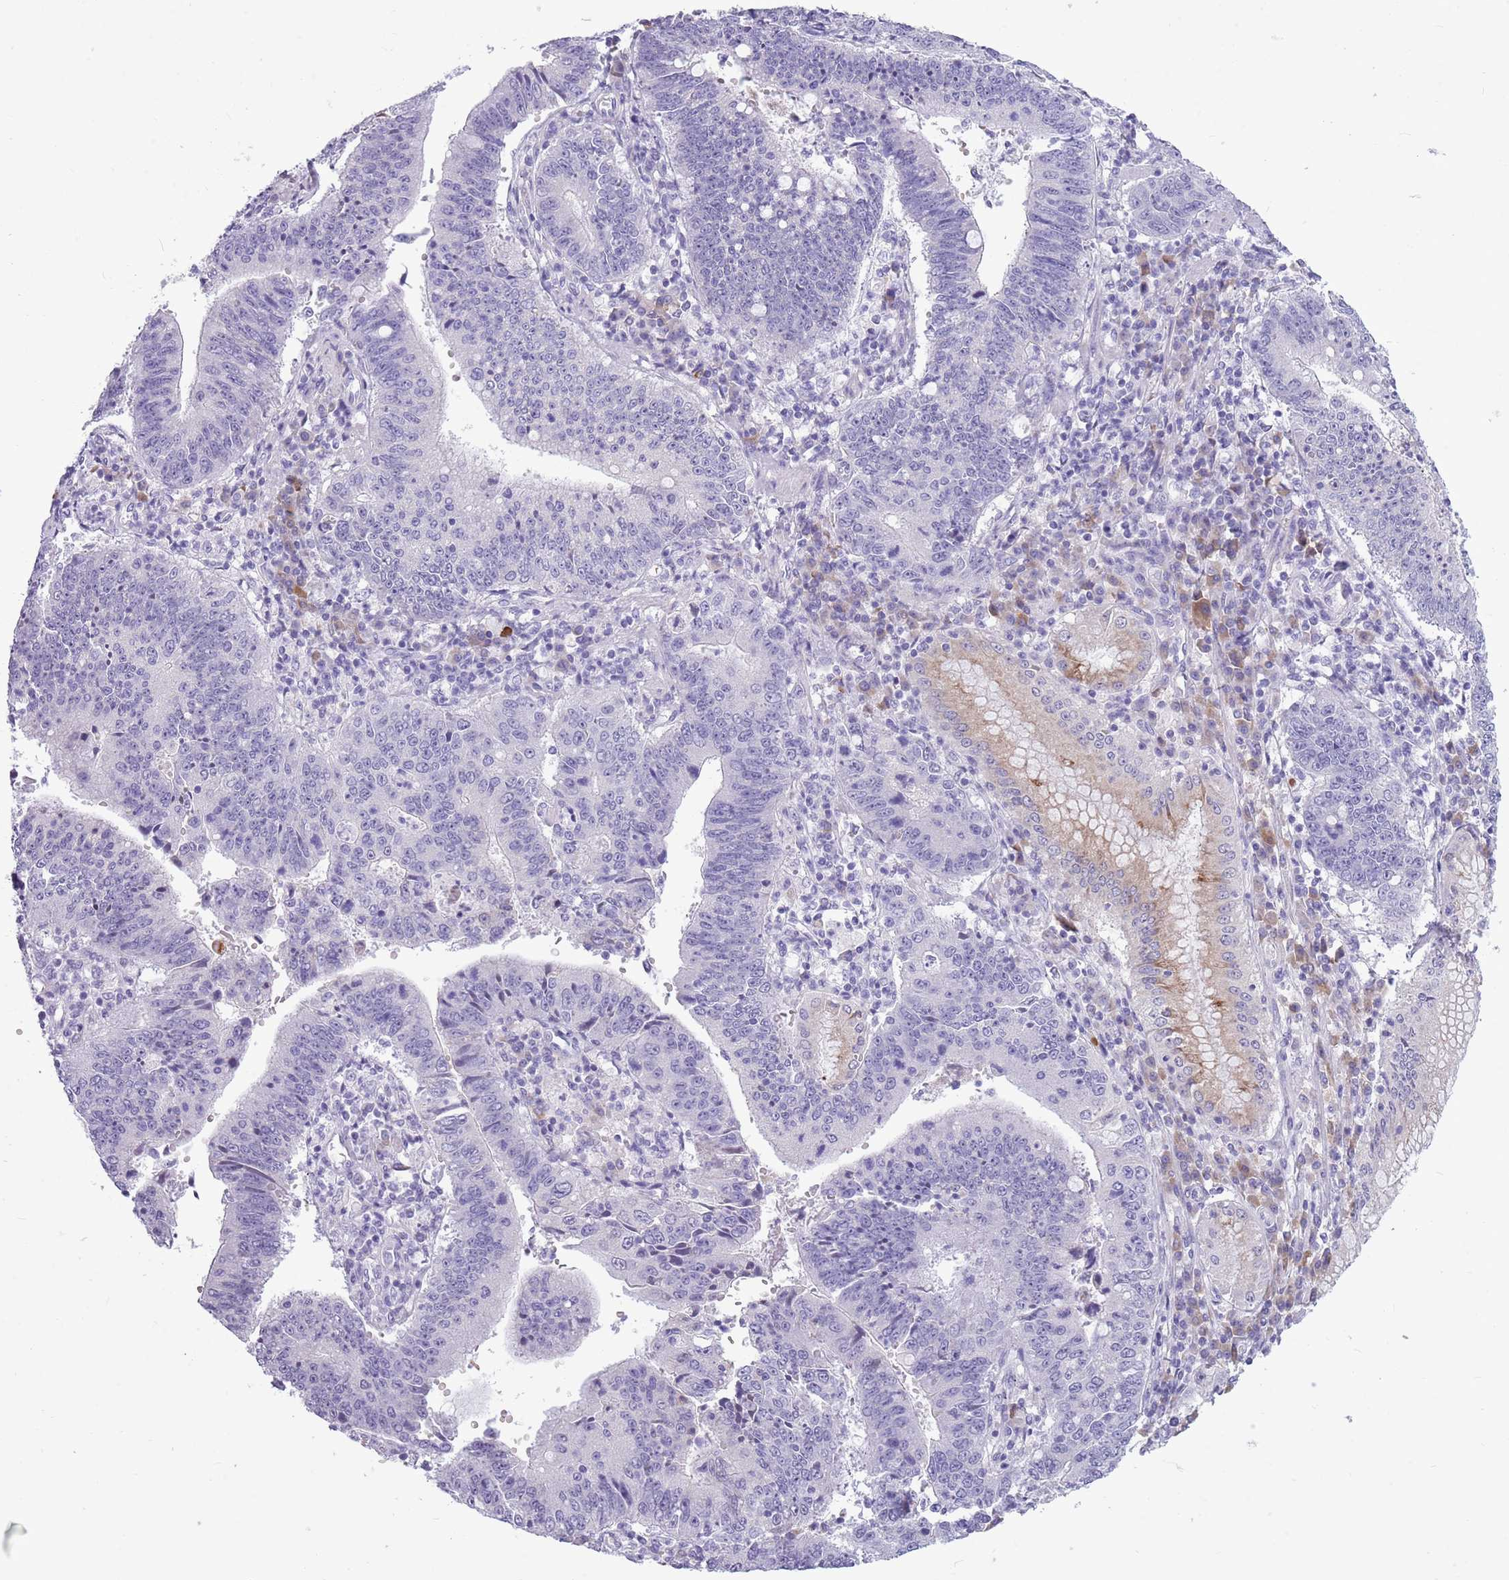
{"staining": {"intensity": "negative", "quantity": "none", "location": "none"}, "tissue": "stomach cancer", "cell_type": "Tumor cells", "image_type": "cancer", "snomed": [{"axis": "morphology", "description": "Adenocarcinoma, NOS"}, {"axis": "topography", "description": "Stomach"}], "caption": "Stomach adenocarcinoma stained for a protein using IHC shows no expression tumor cells.", "gene": "ZNF425", "patient": {"sex": "male", "age": 59}}